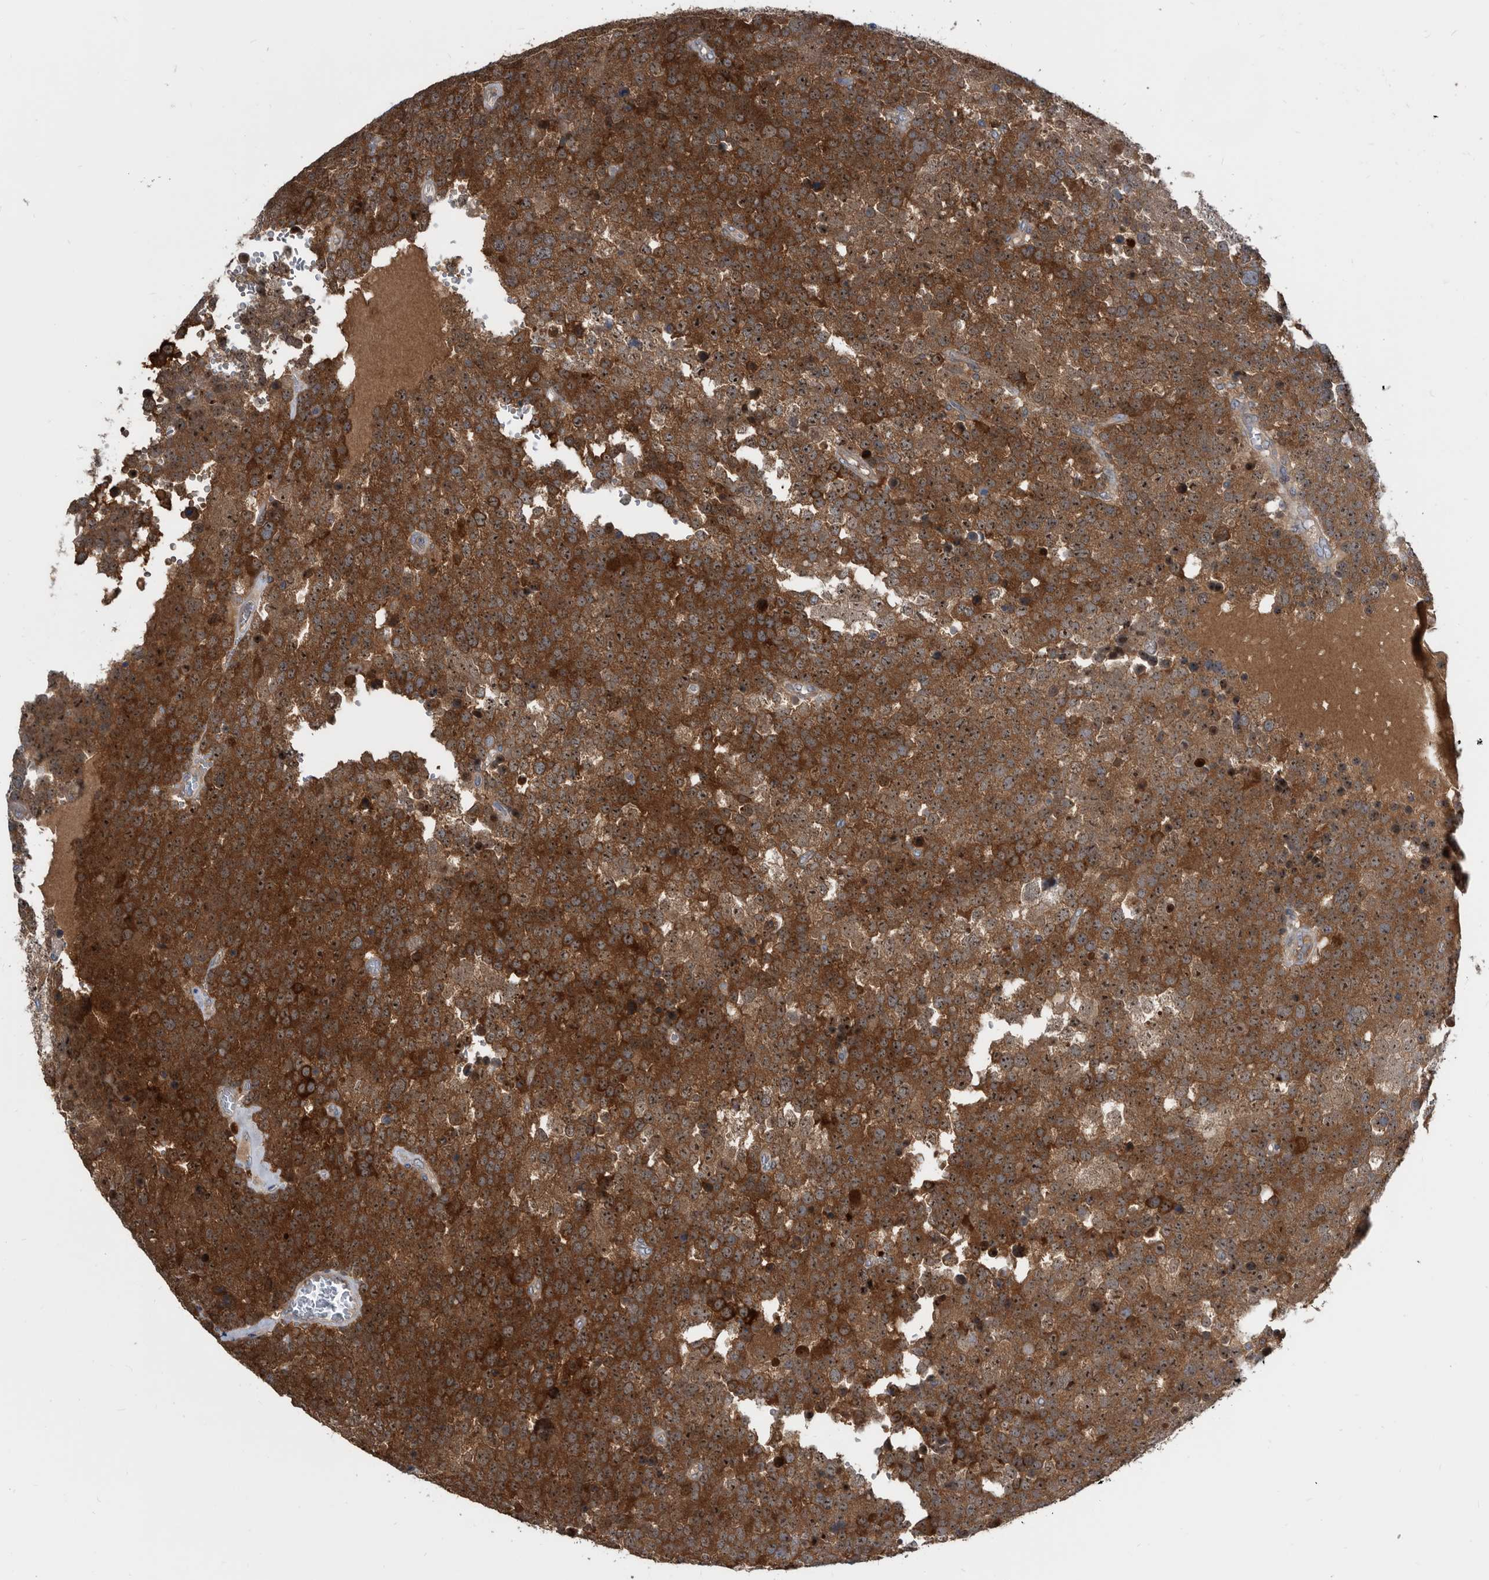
{"staining": {"intensity": "strong", "quantity": ">75%", "location": "cytoplasmic/membranous,nuclear"}, "tissue": "testis cancer", "cell_type": "Tumor cells", "image_type": "cancer", "snomed": [{"axis": "morphology", "description": "Seminoma, NOS"}, {"axis": "topography", "description": "Testis"}], "caption": "Immunohistochemistry photomicrograph of testis cancer stained for a protein (brown), which displays high levels of strong cytoplasmic/membranous and nuclear positivity in about >75% of tumor cells.", "gene": "APEH", "patient": {"sex": "male", "age": 71}}